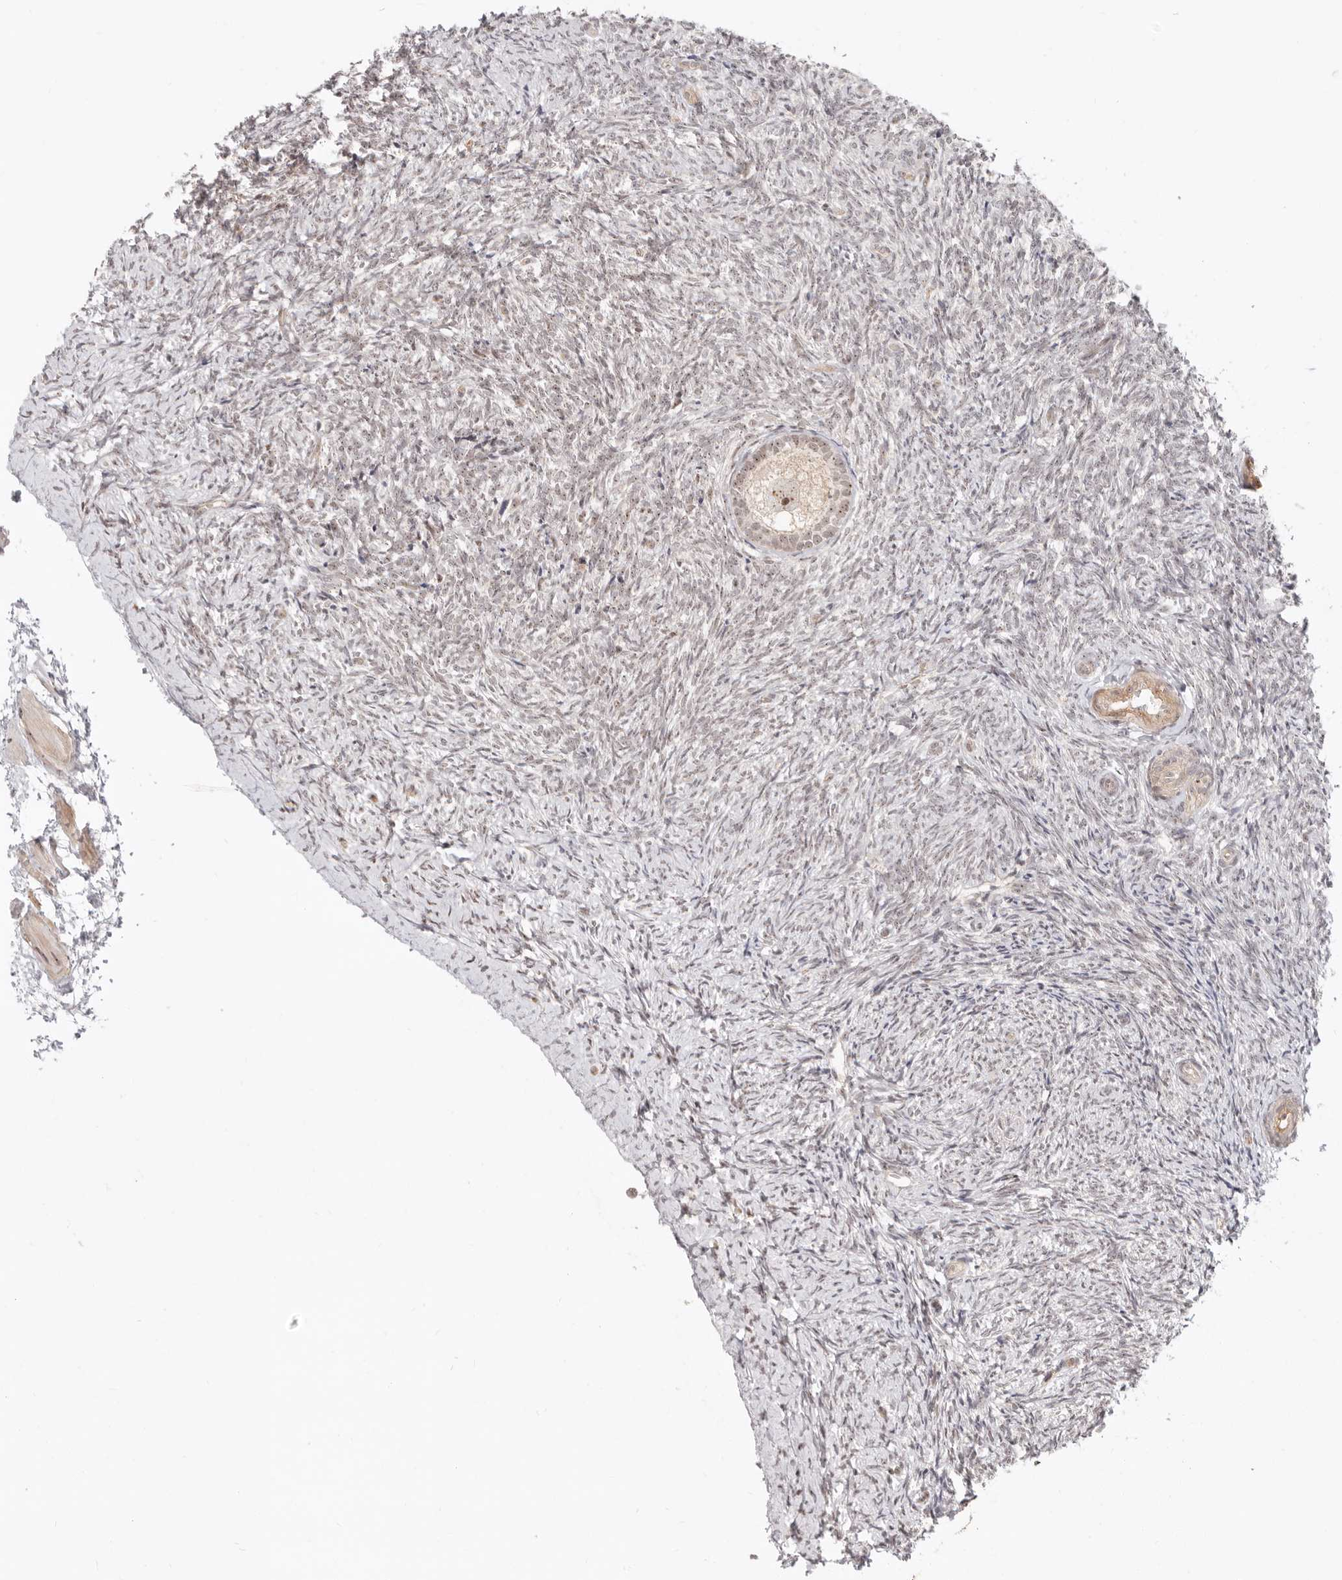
{"staining": {"intensity": "moderate", "quantity": ">75%", "location": "cytoplasmic/membranous,nuclear"}, "tissue": "ovary", "cell_type": "Follicle cells", "image_type": "normal", "snomed": [{"axis": "morphology", "description": "Normal tissue, NOS"}, {"axis": "topography", "description": "Ovary"}], "caption": "Follicle cells reveal moderate cytoplasmic/membranous,nuclear staining in about >75% of cells in normal ovary. The protein is shown in brown color, while the nuclei are stained blue.", "gene": "BAP1", "patient": {"sex": "female", "age": 41}}